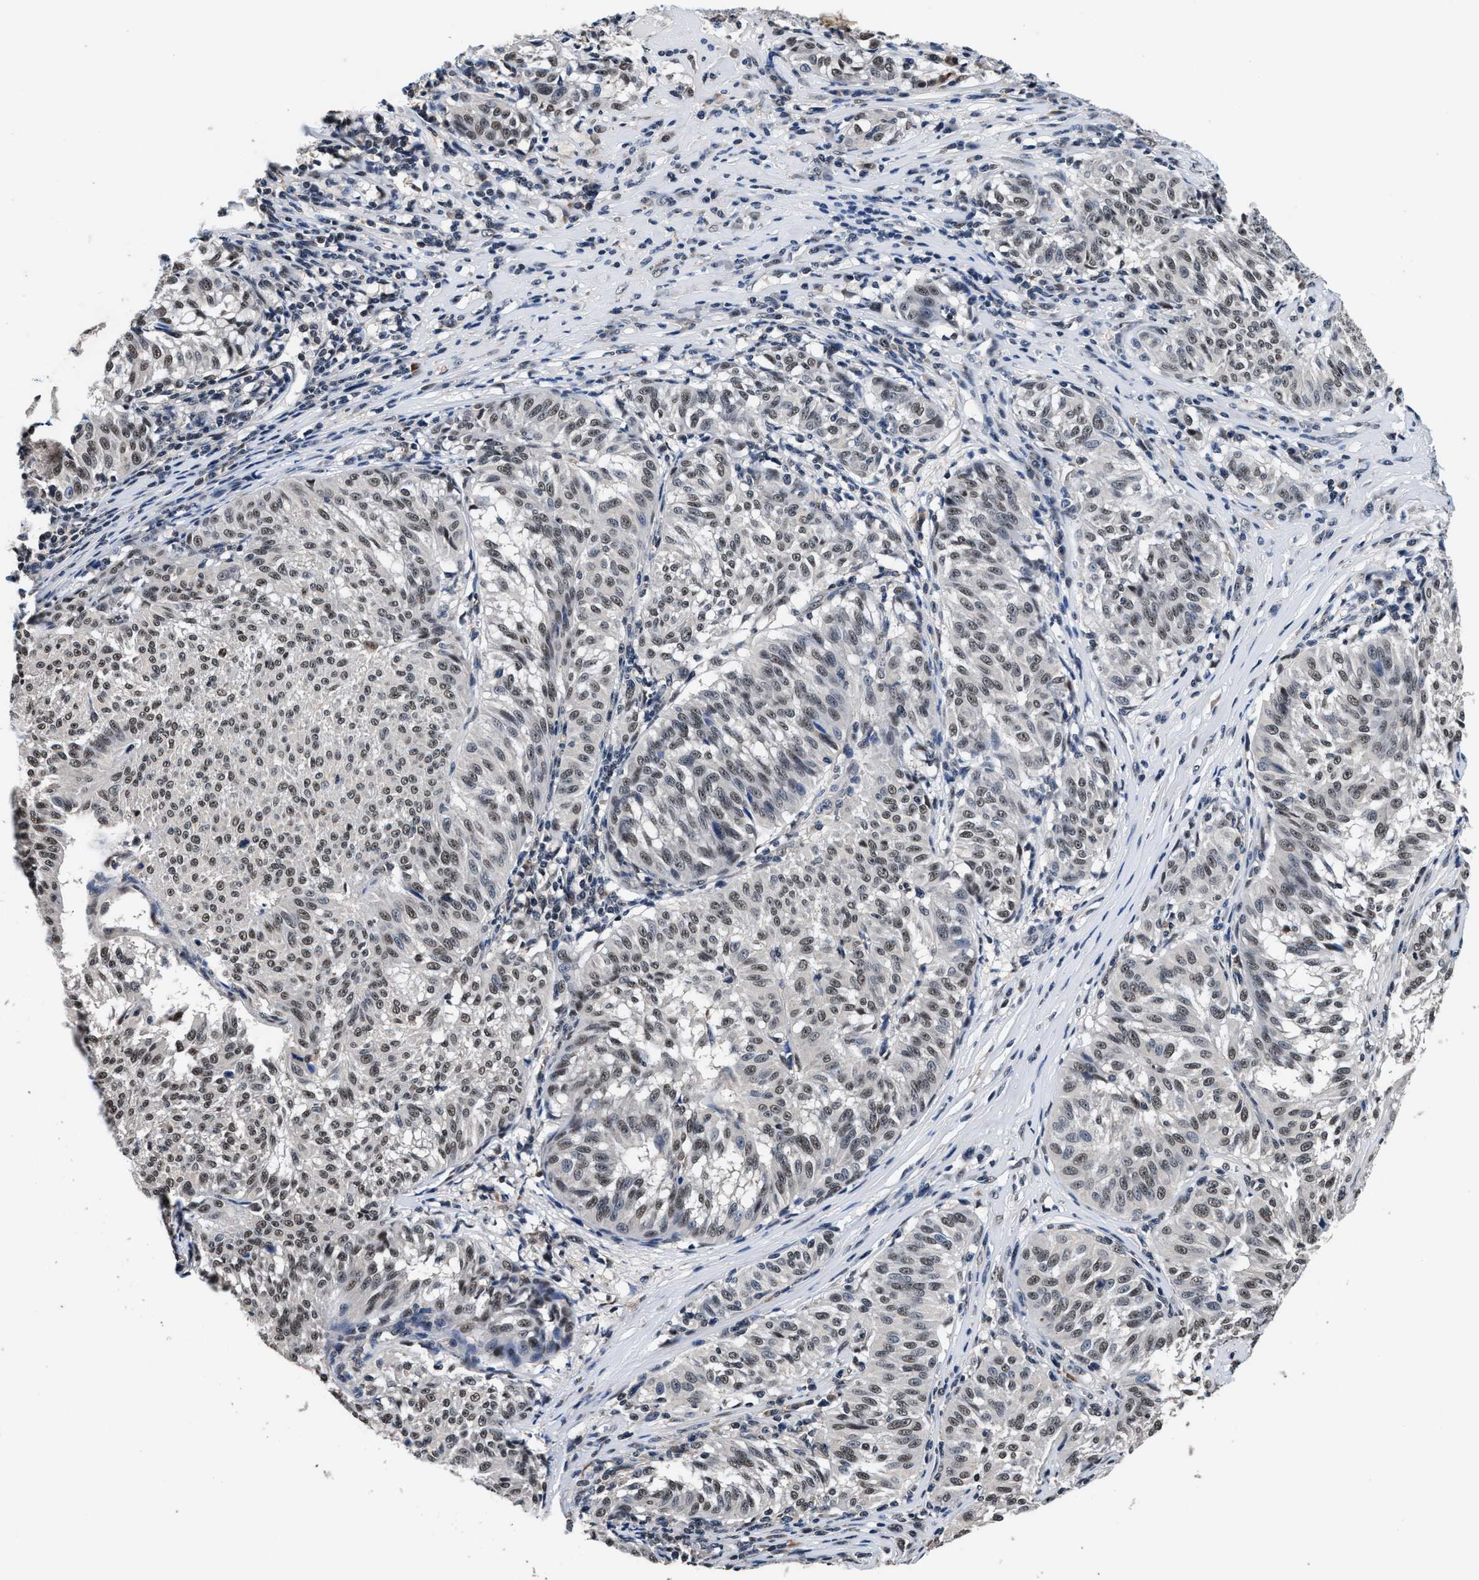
{"staining": {"intensity": "moderate", "quantity": "25%-75%", "location": "nuclear"}, "tissue": "melanoma", "cell_type": "Tumor cells", "image_type": "cancer", "snomed": [{"axis": "morphology", "description": "Malignant melanoma, NOS"}, {"axis": "topography", "description": "Skin"}], "caption": "Malignant melanoma stained for a protein shows moderate nuclear positivity in tumor cells.", "gene": "USP16", "patient": {"sex": "female", "age": 72}}